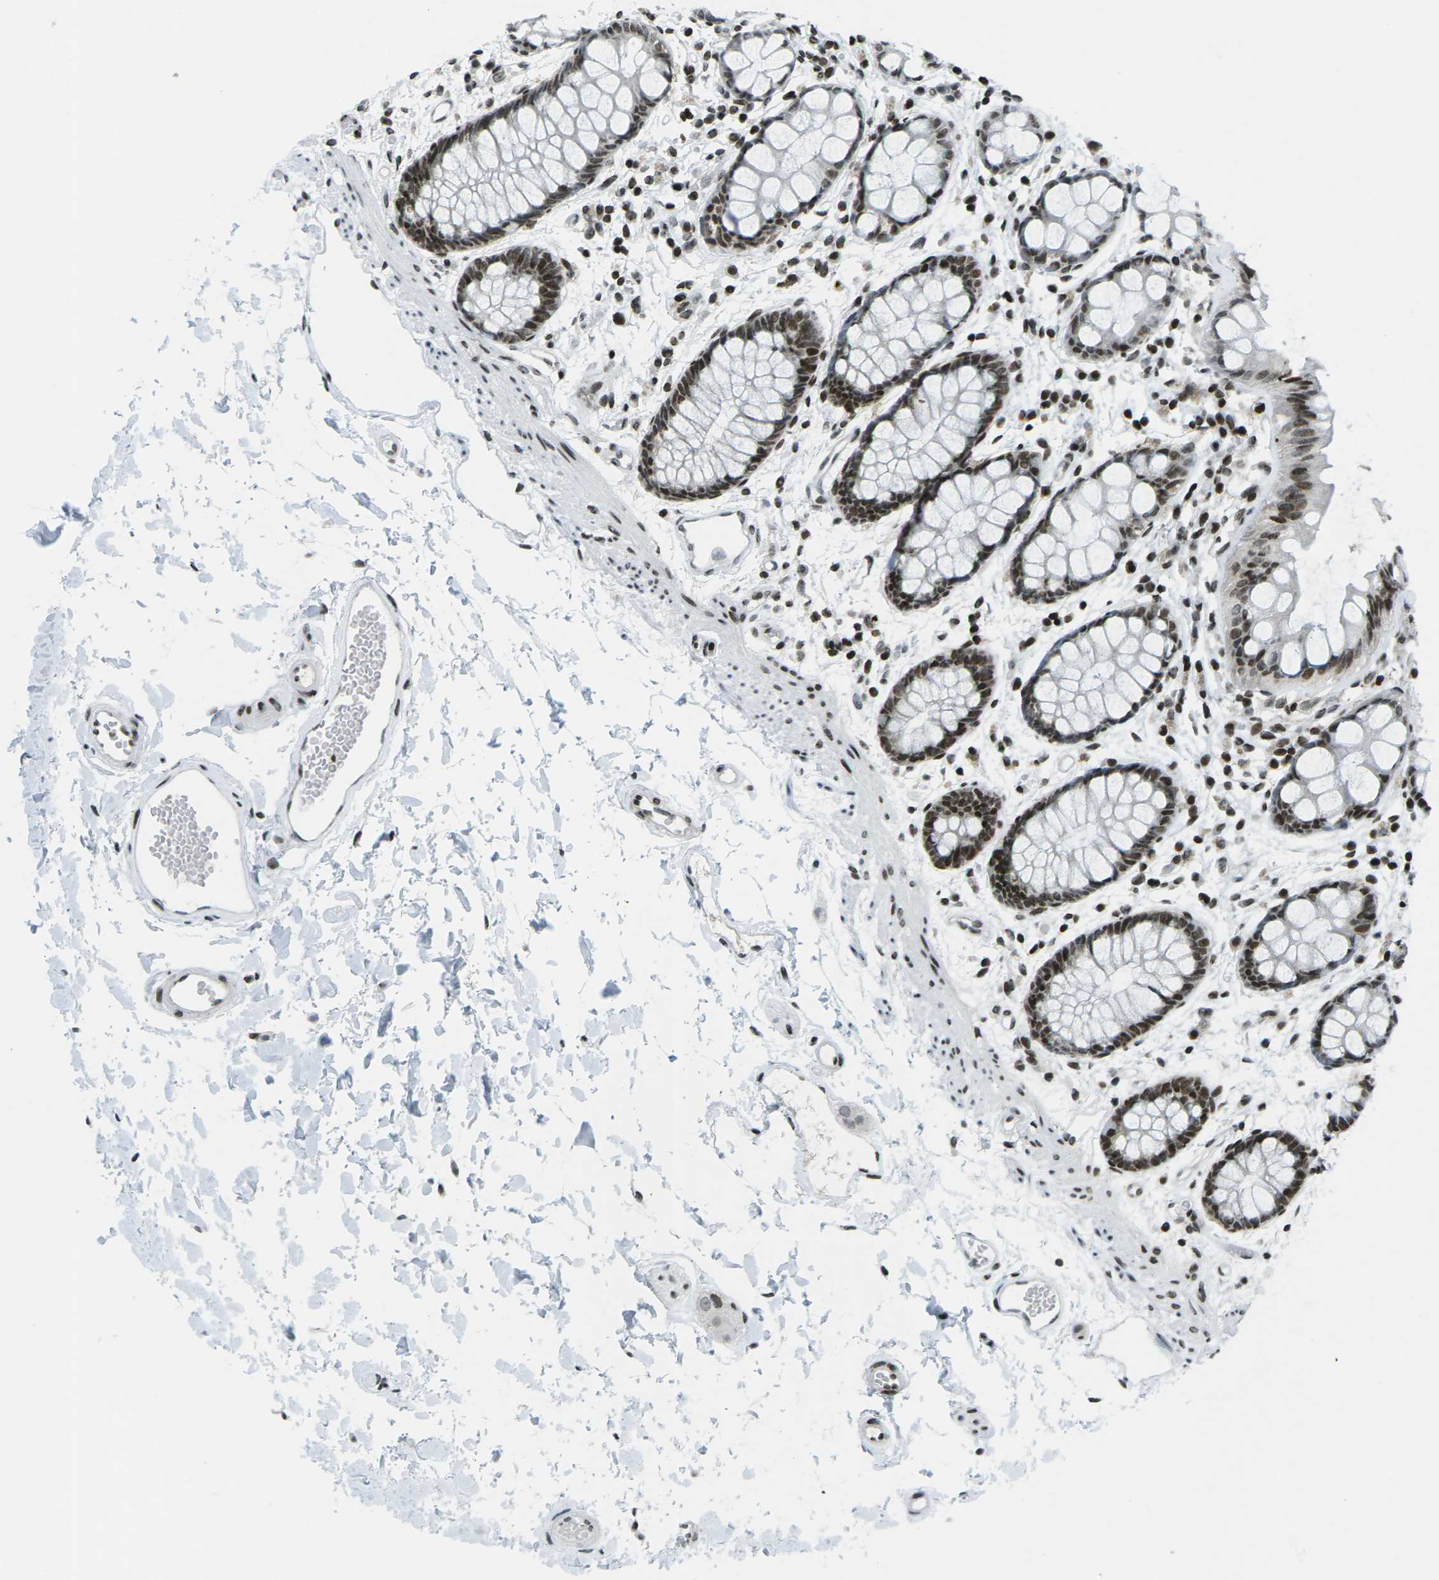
{"staining": {"intensity": "strong", "quantity": ">75%", "location": "nuclear"}, "tissue": "rectum", "cell_type": "Glandular cells", "image_type": "normal", "snomed": [{"axis": "morphology", "description": "Normal tissue, NOS"}, {"axis": "topography", "description": "Rectum"}], "caption": "Protein analysis of normal rectum shows strong nuclear positivity in about >75% of glandular cells. Ihc stains the protein in brown and the nuclei are stained blue.", "gene": "EME1", "patient": {"sex": "female", "age": 66}}